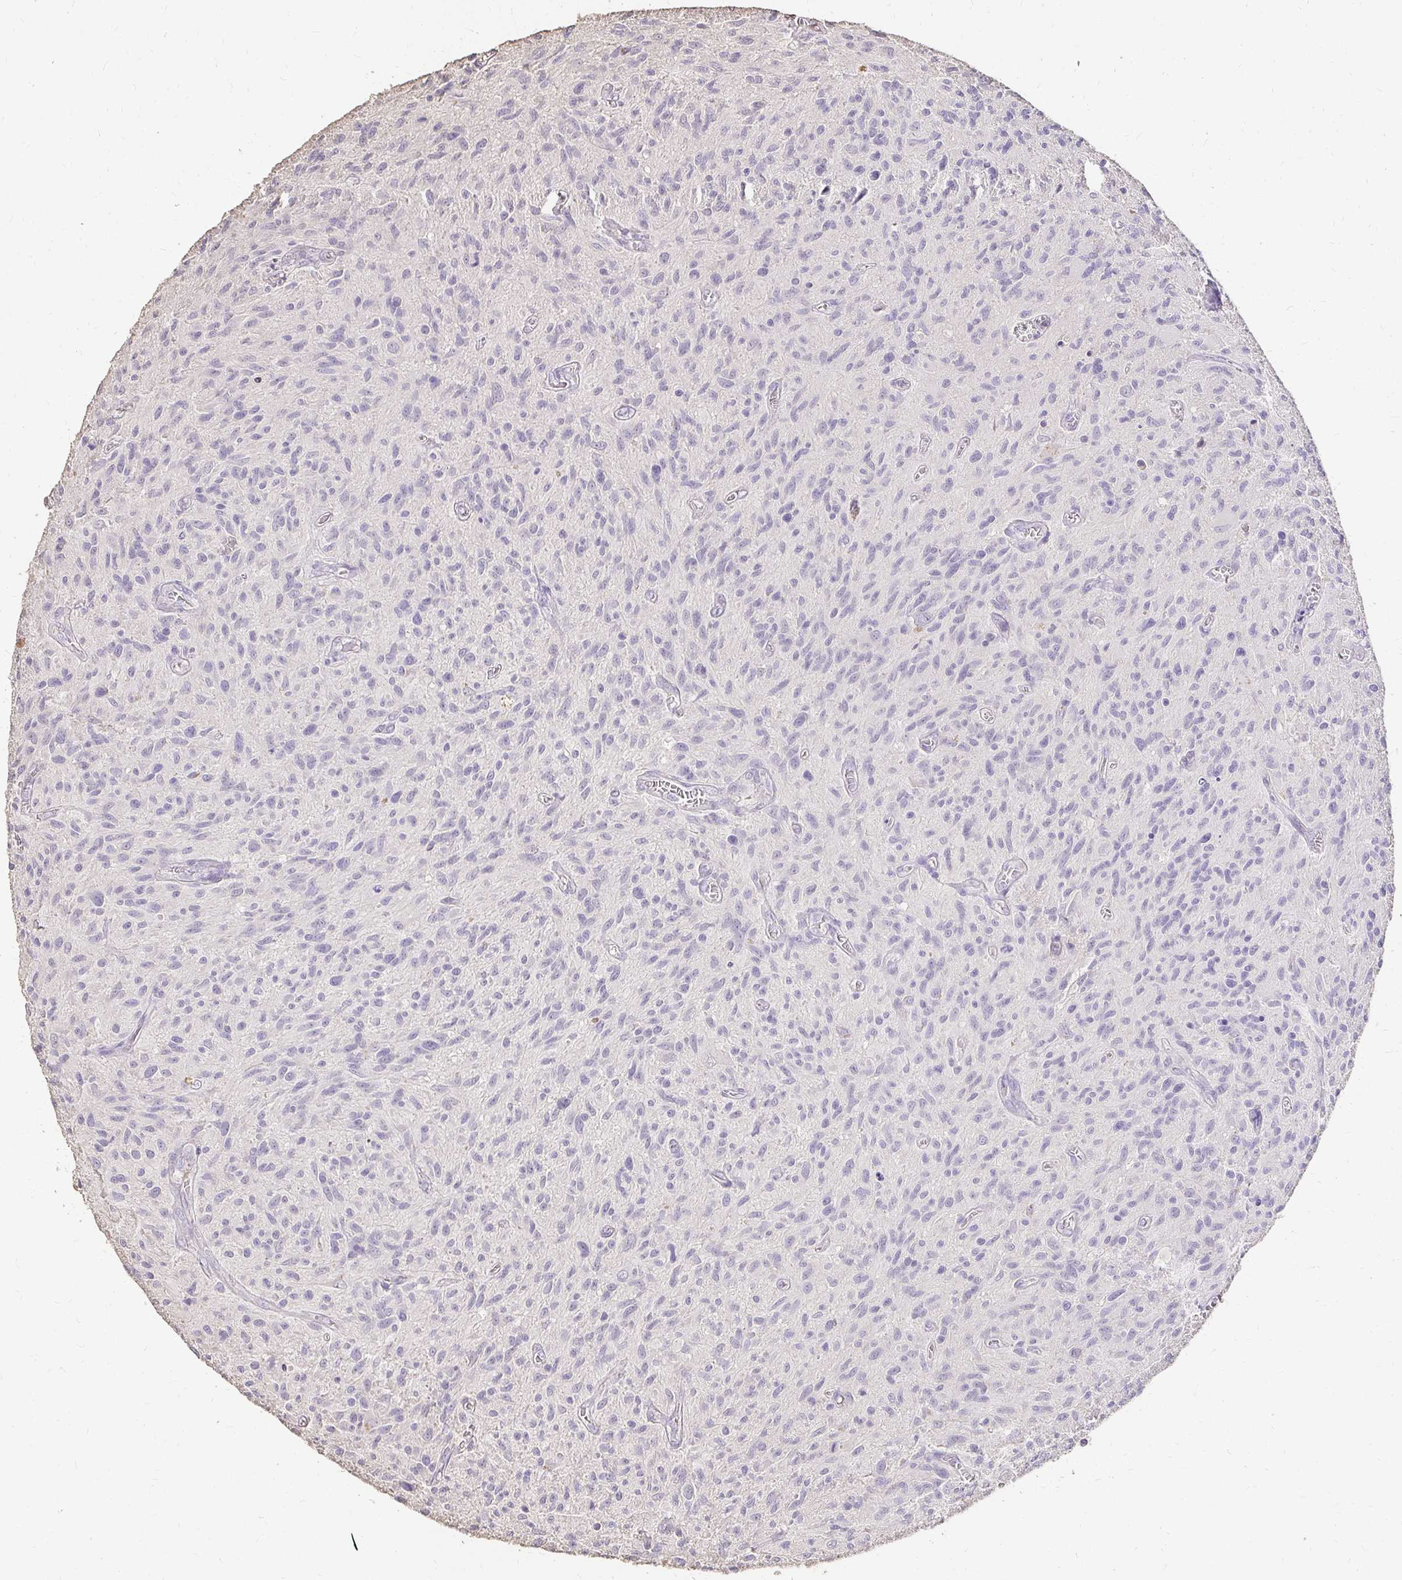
{"staining": {"intensity": "negative", "quantity": "none", "location": "none"}, "tissue": "glioma", "cell_type": "Tumor cells", "image_type": "cancer", "snomed": [{"axis": "morphology", "description": "Glioma, malignant, High grade"}, {"axis": "topography", "description": "Brain"}], "caption": "Immunohistochemistry histopathology image of high-grade glioma (malignant) stained for a protein (brown), which exhibits no staining in tumor cells.", "gene": "UGT1A6", "patient": {"sex": "male", "age": 75}}